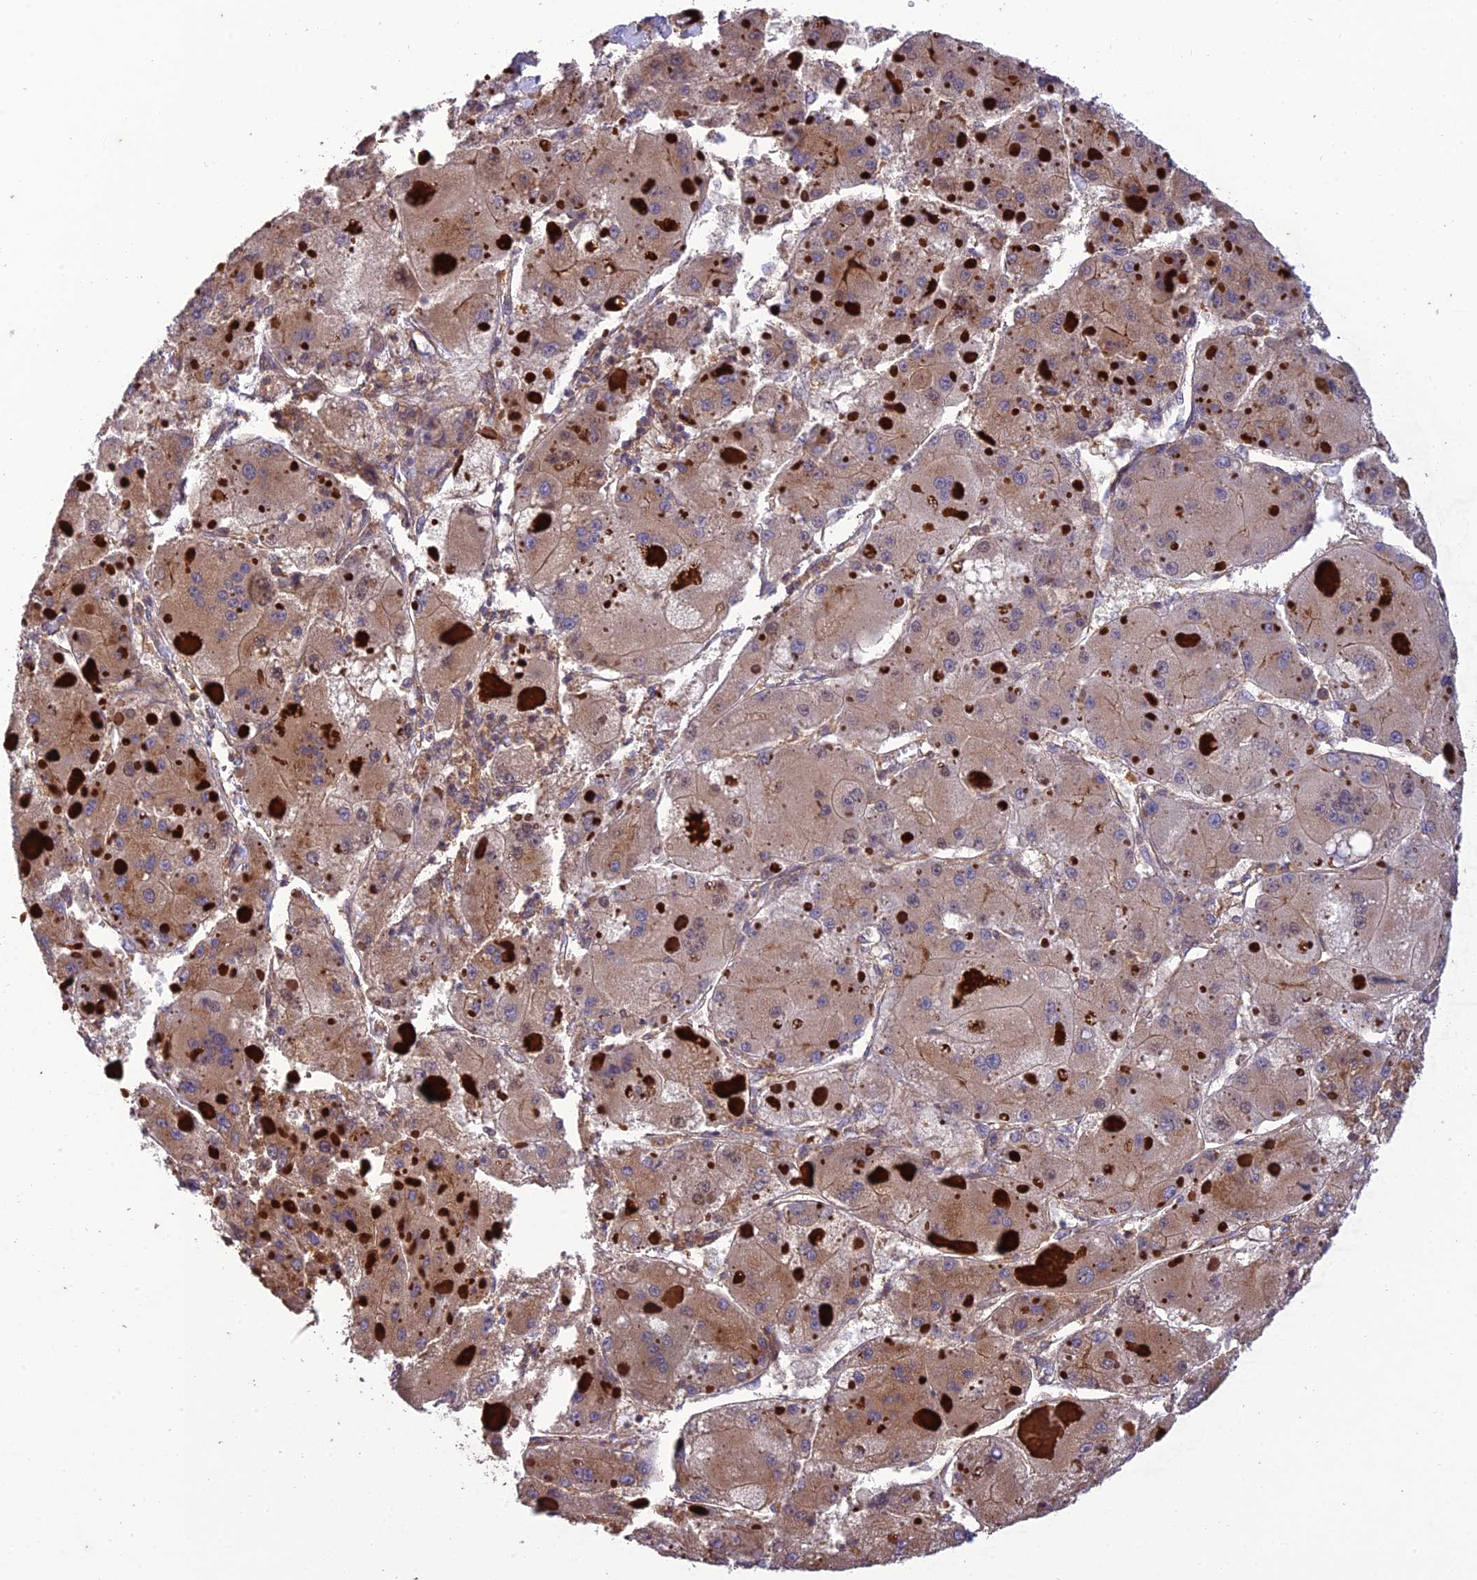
{"staining": {"intensity": "moderate", "quantity": ">75%", "location": "cytoplasmic/membranous"}, "tissue": "liver cancer", "cell_type": "Tumor cells", "image_type": "cancer", "snomed": [{"axis": "morphology", "description": "Carcinoma, Hepatocellular, NOS"}, {"axis": "topography", "description": "Liver"}], "caption": "The immunohistochemical stain labels moderate cytoplasmic/membranous positivity in tumor cells of liver cancer (hepatocellular carcinoma) tissue.", "gene": "MIOS", "patient": {"sex": "female", "age": 73}}